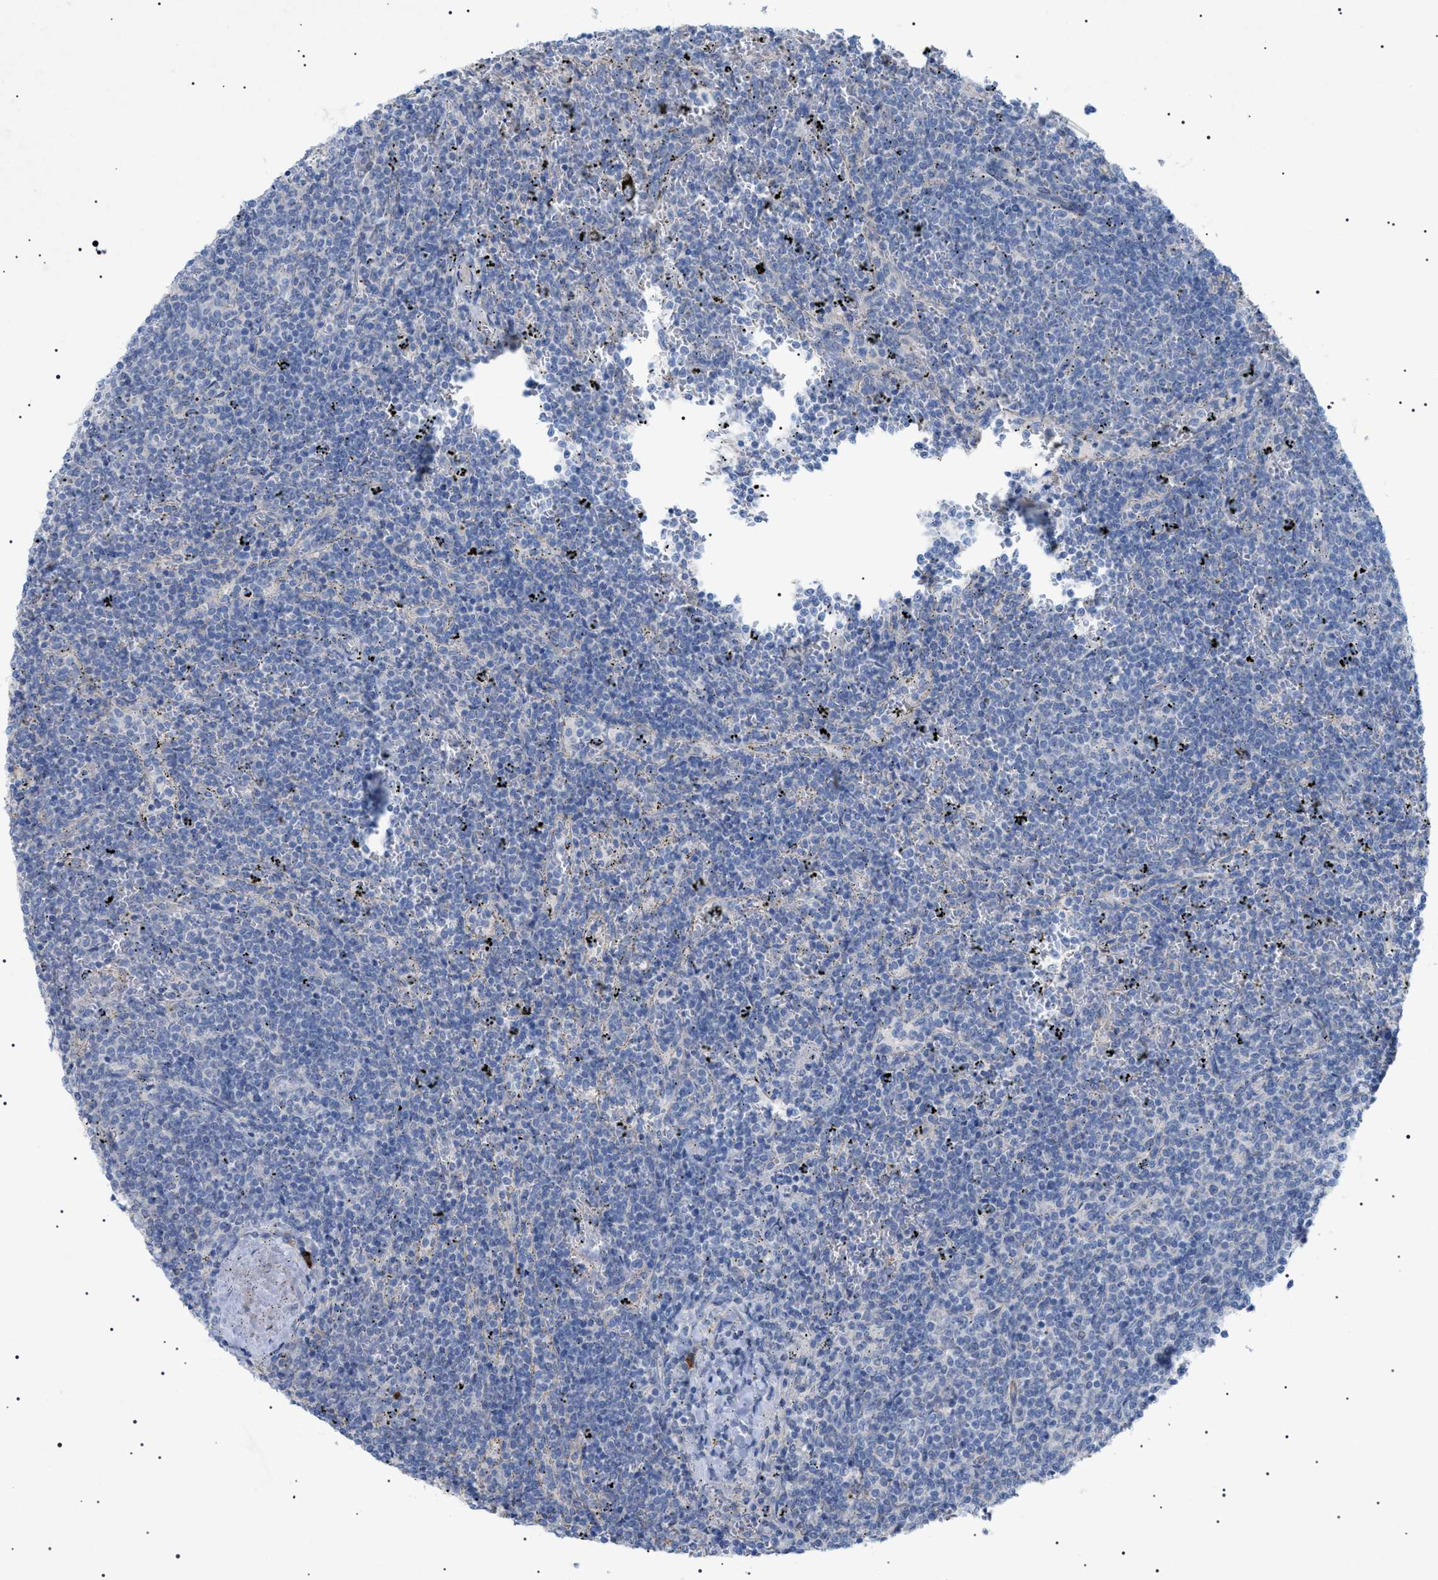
{"staining": {"intensity": "negative", "quantity": "none", "location": "none"}, "tissue": "lymphoma", "cell_type": "Tumor cells", "image_type": "cancer", "snomed": [{"axis": "morphology", "description": "Malignant lymphoma, non-Hodgkin's type, Low grade"}, {"axis": "topography", "description": "Spleen"}], "caption": "Immunohistochemistry photomicrograph of neoplastic tissue: lymphoma stained with DAB displays no significant protein staining in tumor cells.", "gene": "ADAMTS1", "patient": {"sex": "female", "age": 50}}